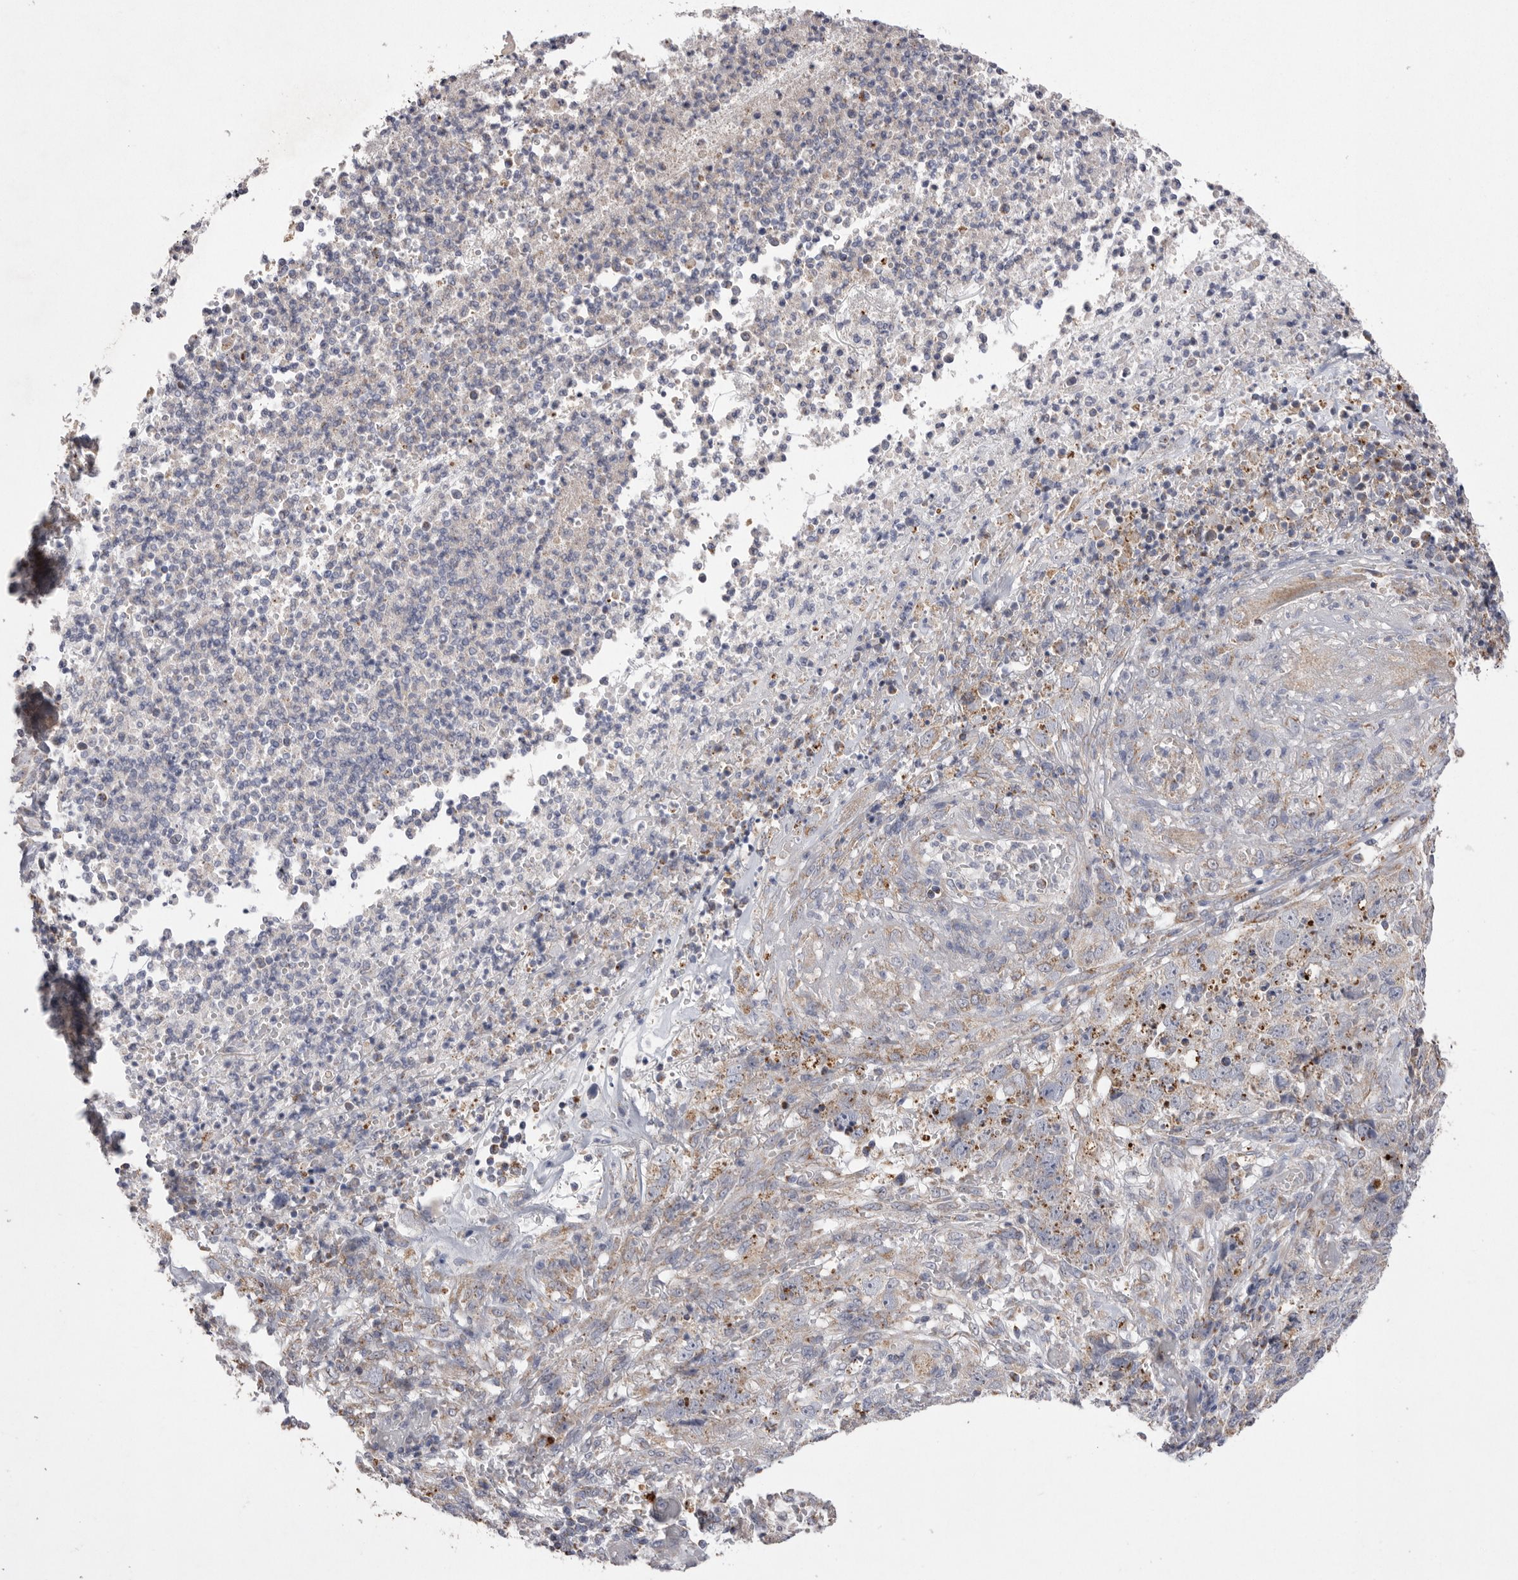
{"staining": {"intensity": "negative", "quantity": "none", "location": "none"}, "tissue": "stomach cancer", "cell_type": "Tumor cells", "image_type": "cancer", "snomed": [{"axis": "morphology", "description": "Adenocarcinoma, NOS"}, {"axis": "topography", "description": "Stomach"}], "caption": "Immunohistochemistry photomicrograph of human stomach cancer (adenocarcinoma) stained for a protein (brown), which shows no positivity in tumor cells.", "gene": "VDAC3", "patient": {"sex": "male", "age": 48}}